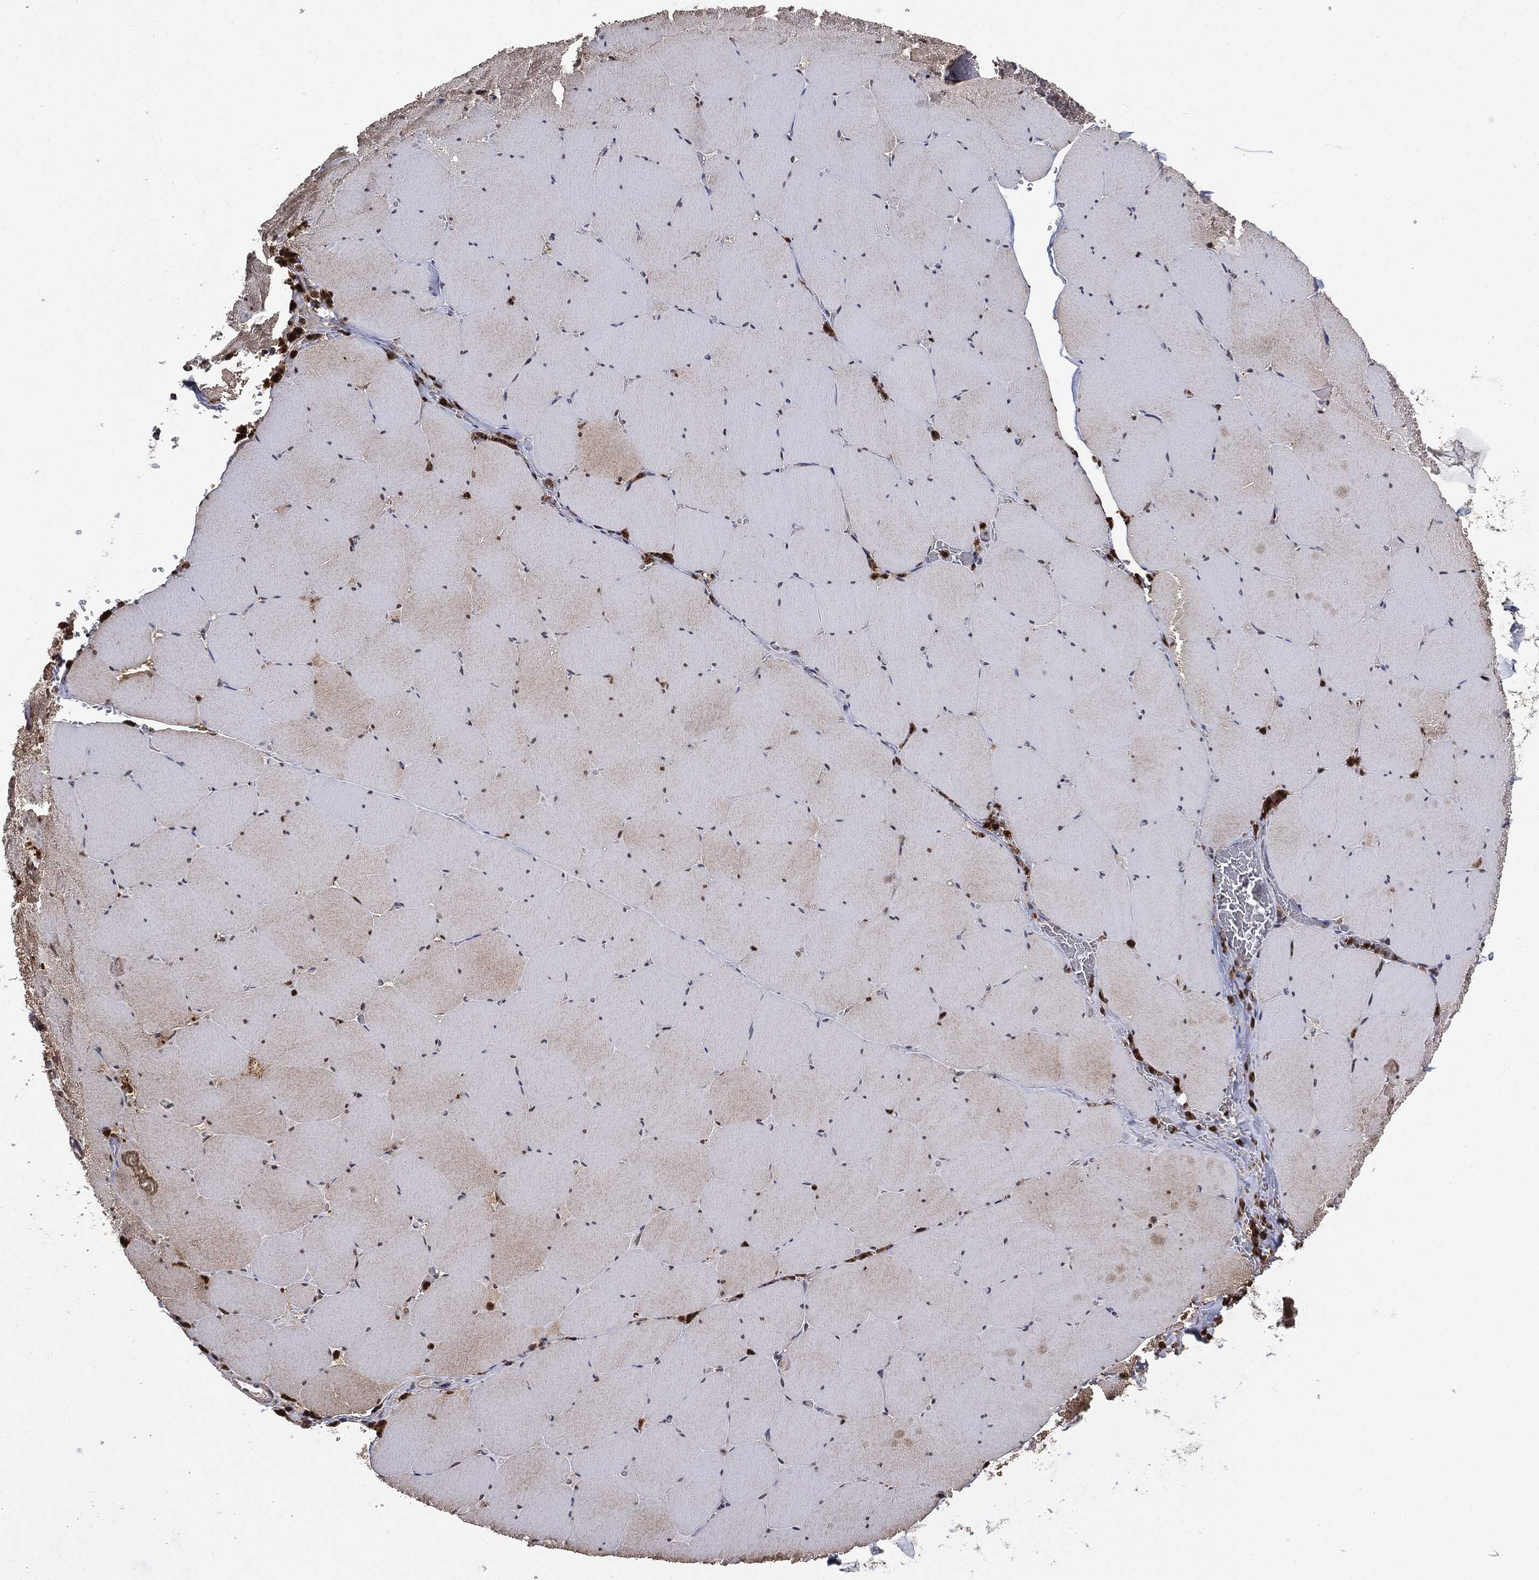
{"staining": {"intensity": "moderate", "quantity": "<25%", "location": "cytoplasmic/membranous,nuclear"}, "tissue": "skeletal muscle", "cell_type": "Myocytes", "image_type": "normal", "snomed": [{"axis": "morphology", "description": "Normal tissue, NOS"}, {"axis": "morphology", "description": "Malignant melanoma, Metastatic site"}, {"axis": "topography", "description": "Skeletal muscle"}], "caption": "Immunohistochemistry image of normal skeletal muscle stained for a protein (brown), which exhibits low levels of moderate cytoplasmic/membranous,nuclear expression in about <25% of myocytes.", "gene": "GPI", "patient": {"sex": "male", "age": 50}}